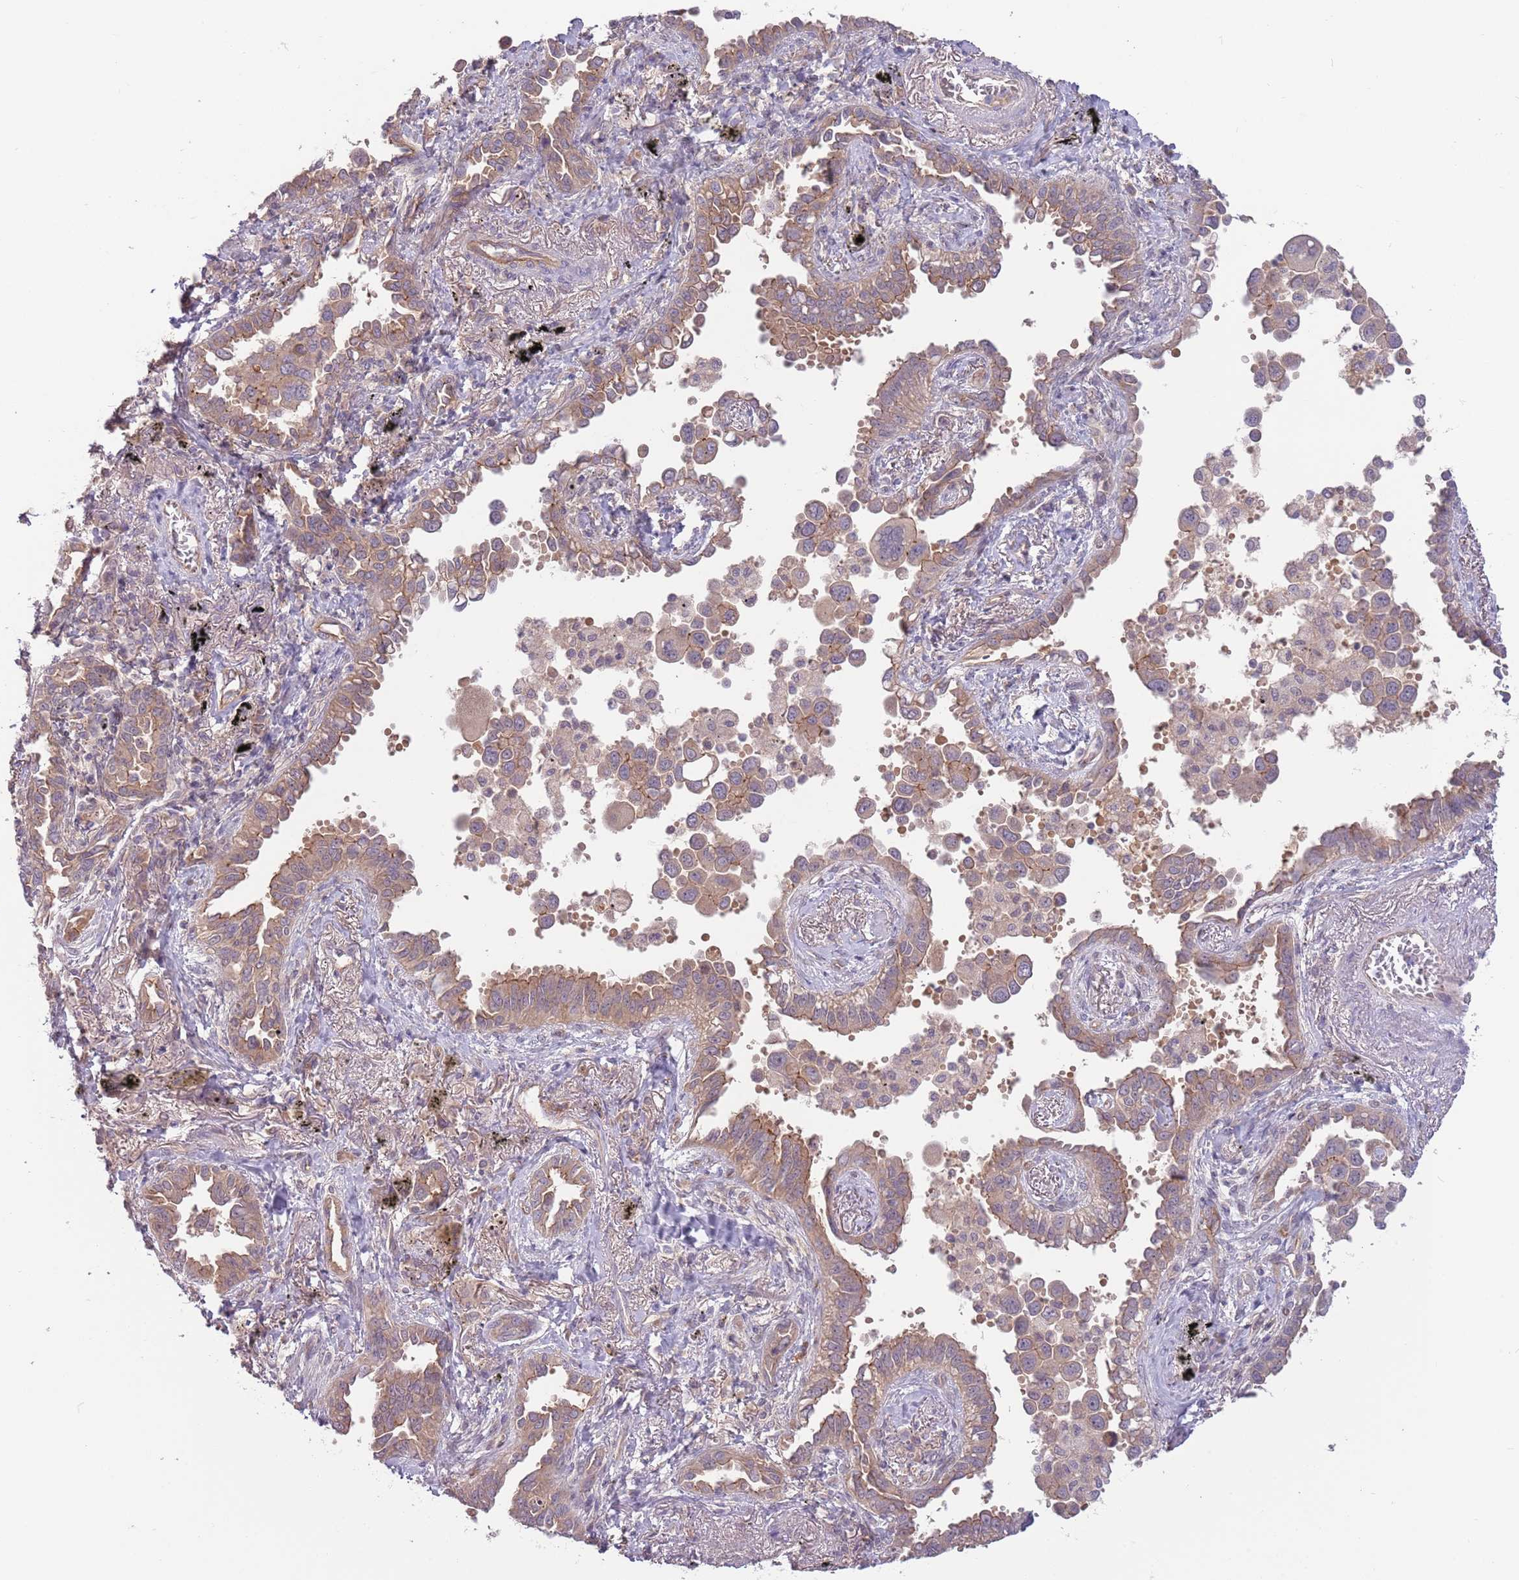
{"staining": {"intensity": "moderate", "quantity": ">75%", "location": "cytoplasmic/membranous"}, "tissue": "lung cancer", "cell_type": "Tumor cells", "image_type": "cancer", "snomed": [{"axis": "morphology", "description": "Adenocarcinoma, NOS"}, {"axis": "topography", "description": "Lung"}], "caption": "Protein analysis of lung cancer (adenocarcinoma) tissue demonstrates moderate cytoplasmic/membranous positivity in about >75% of tumor cells.", "gene": "SAV1", "patient": {"sex": "male", "age": 67}}